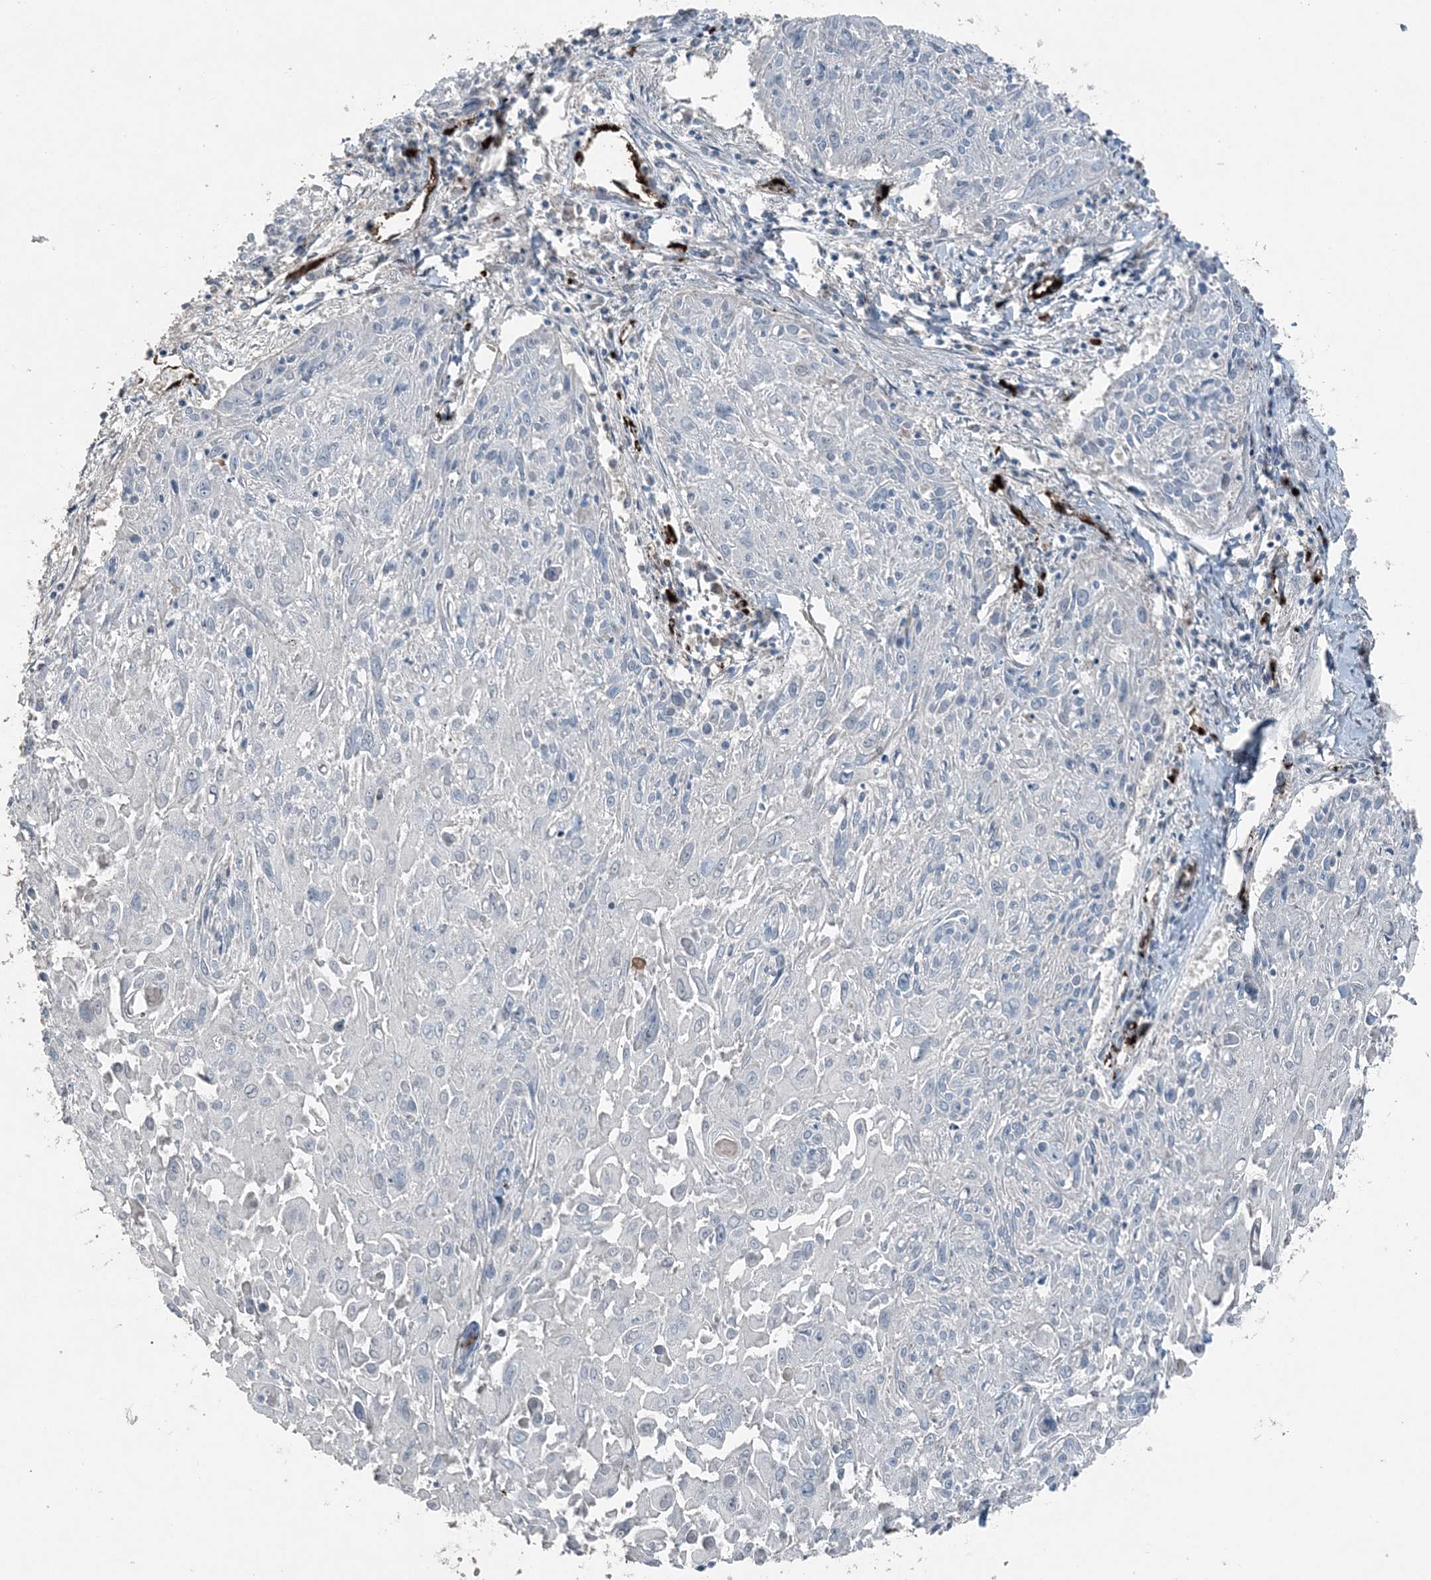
{"staining": {"intensity": "negative", "quantity": "none", "location": "none"}, "tissue": "cervical cancer", "cell_type": "Tumor cells", "image_type": "cancer", "snomed": [{"axis": "morphology", "description": "Squamous cell carcinoma, NOS"}, {"axis": "topography", "description": "Cervix"}], "caption": "An immunohistochemistry (IHC) photomicrograph of cervical squamous cell carcinoma is shown. There is no staining in tumor cells of cervical squamous cell carcinoma.", "gene": "ELOVL7", "patient": {"sex": "female", "age": 51}}